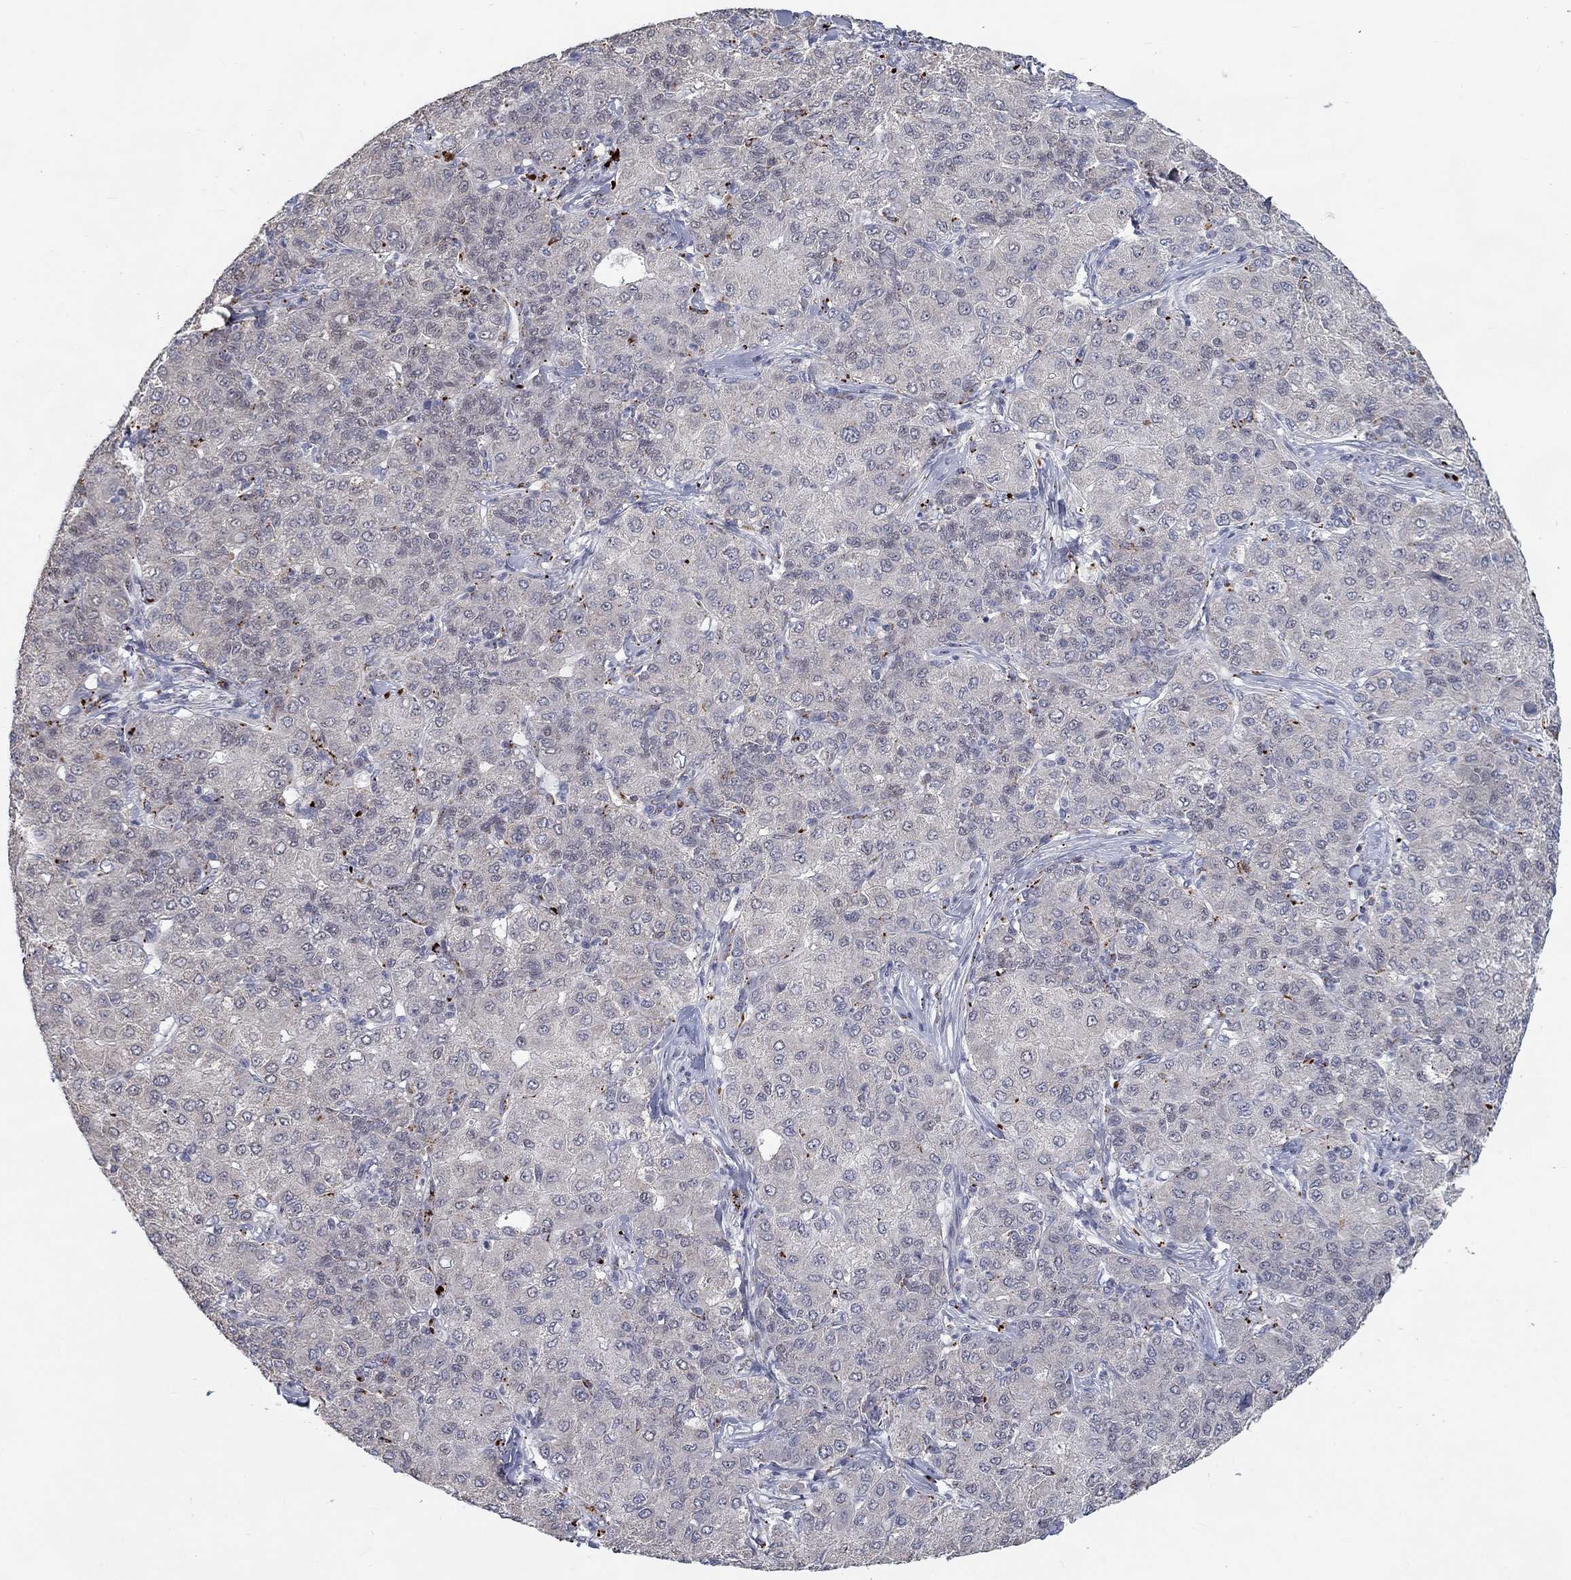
{"staining": {"intensity": "negative", "quantity": "none", "location": "none"}, "tissue": "liver cancer", "cell_type": "Tumor cells", "image_type": "cancer", "snomed": [{"axis": "morphology", "description": "Carcinoma, Hepatocellular, NOS"}, {"axis": "topography", "description": "Liver"}], "caption": "An IHC photomicrograph of liver hepatocellular carcinoma is shown. There is no staining in tumor cells of liver hepatocellular carcinoma. (DAB (3,3'-diaminobenzidine) immunohistochemistry (IHC) visualized using brightfield microscopy, high magnification).", "gene": "MTSS2", "patient": {"sex": "male", "age": 65}}